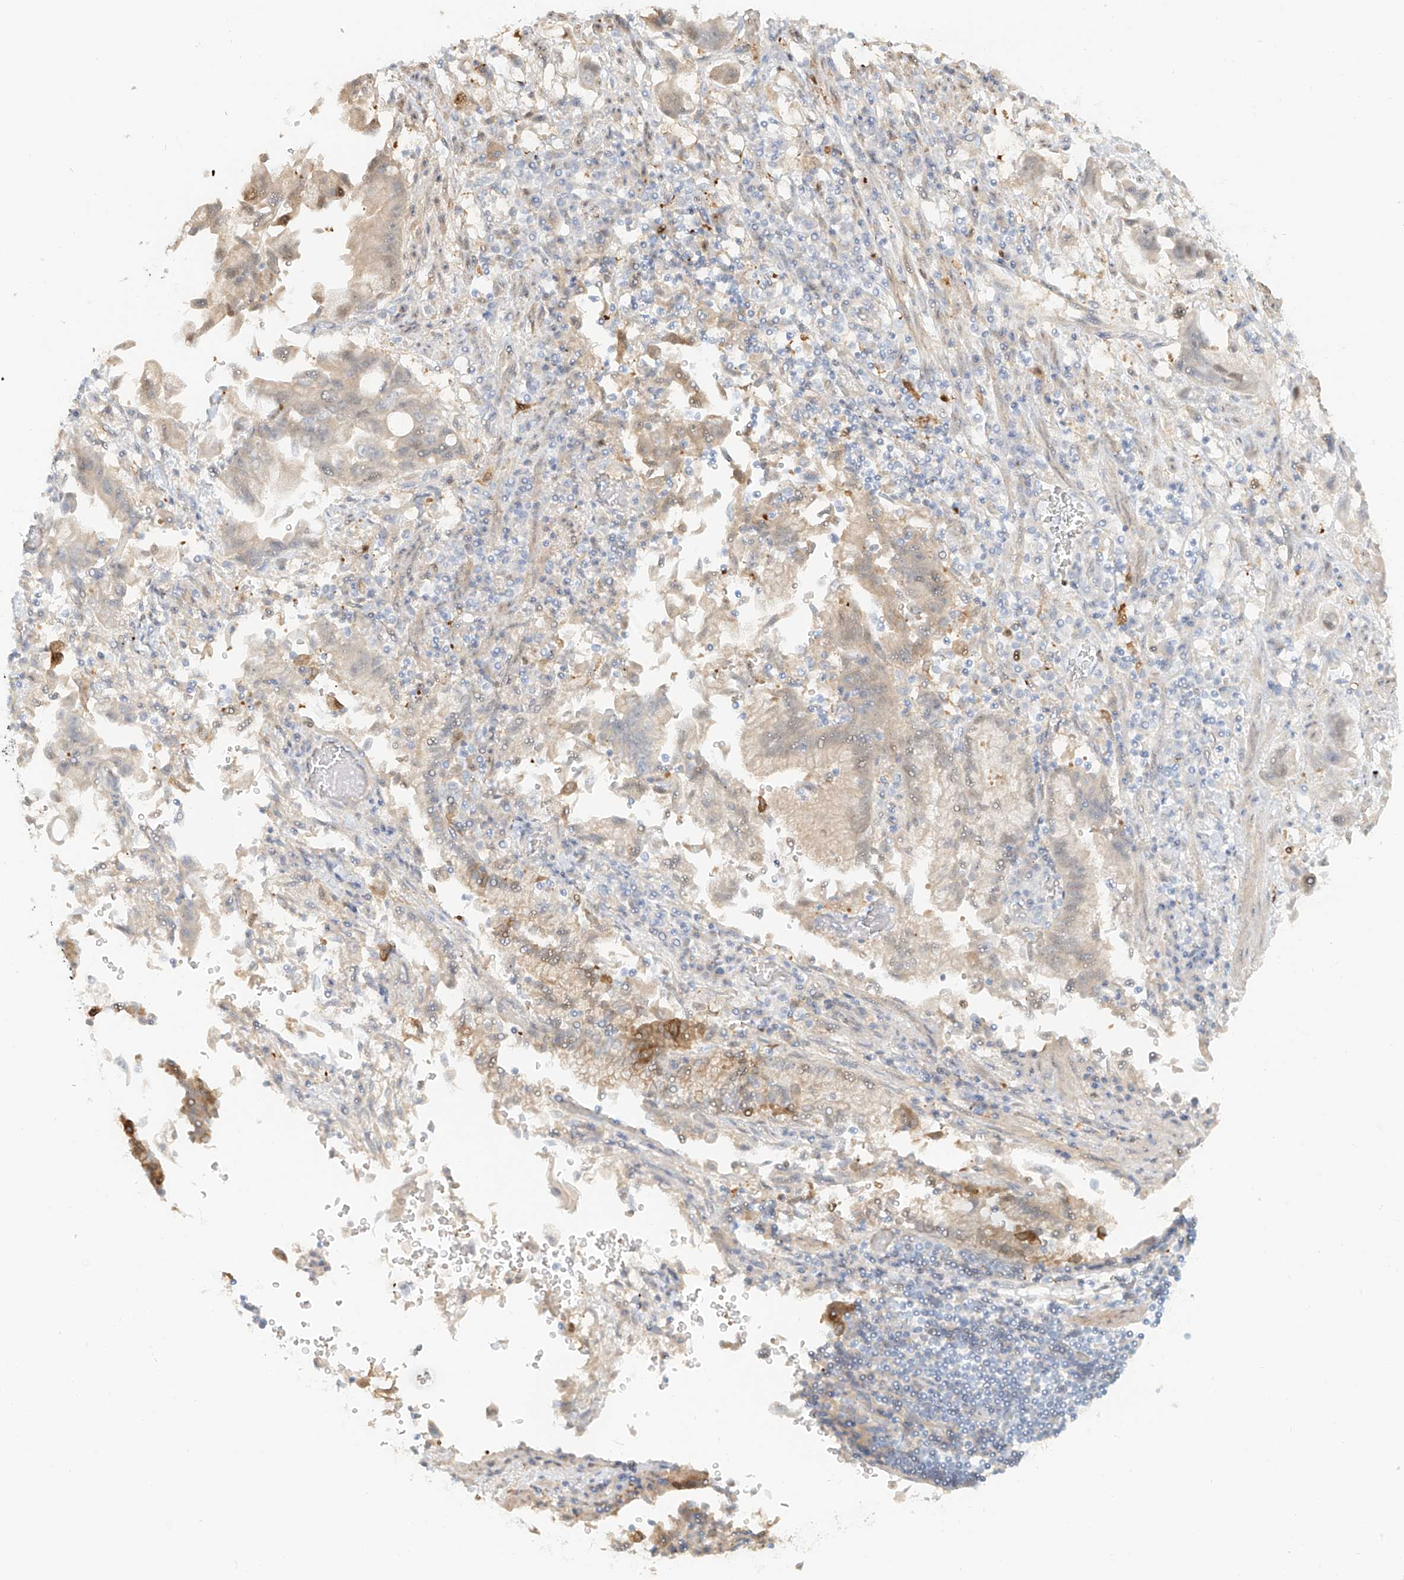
{"staining": {"intensity": "weak", "quantity": "<25%", "location": "cytoplasmic/membranous"}, "tissue": "stomach cancer", "cell_type": "Tumor cells", "image_type": "cancer", "snomed": [{"axis": "morphology", "description": "Adenocarcinoma, NOS"}, {"axis": "topography", "description": "Stomach"}], "caption": "There is no significant staining in tumor cells of adenocarcinoma (stomach).", "gene": "UPK1B", "patient": {"sex": "male", "age": 62}}